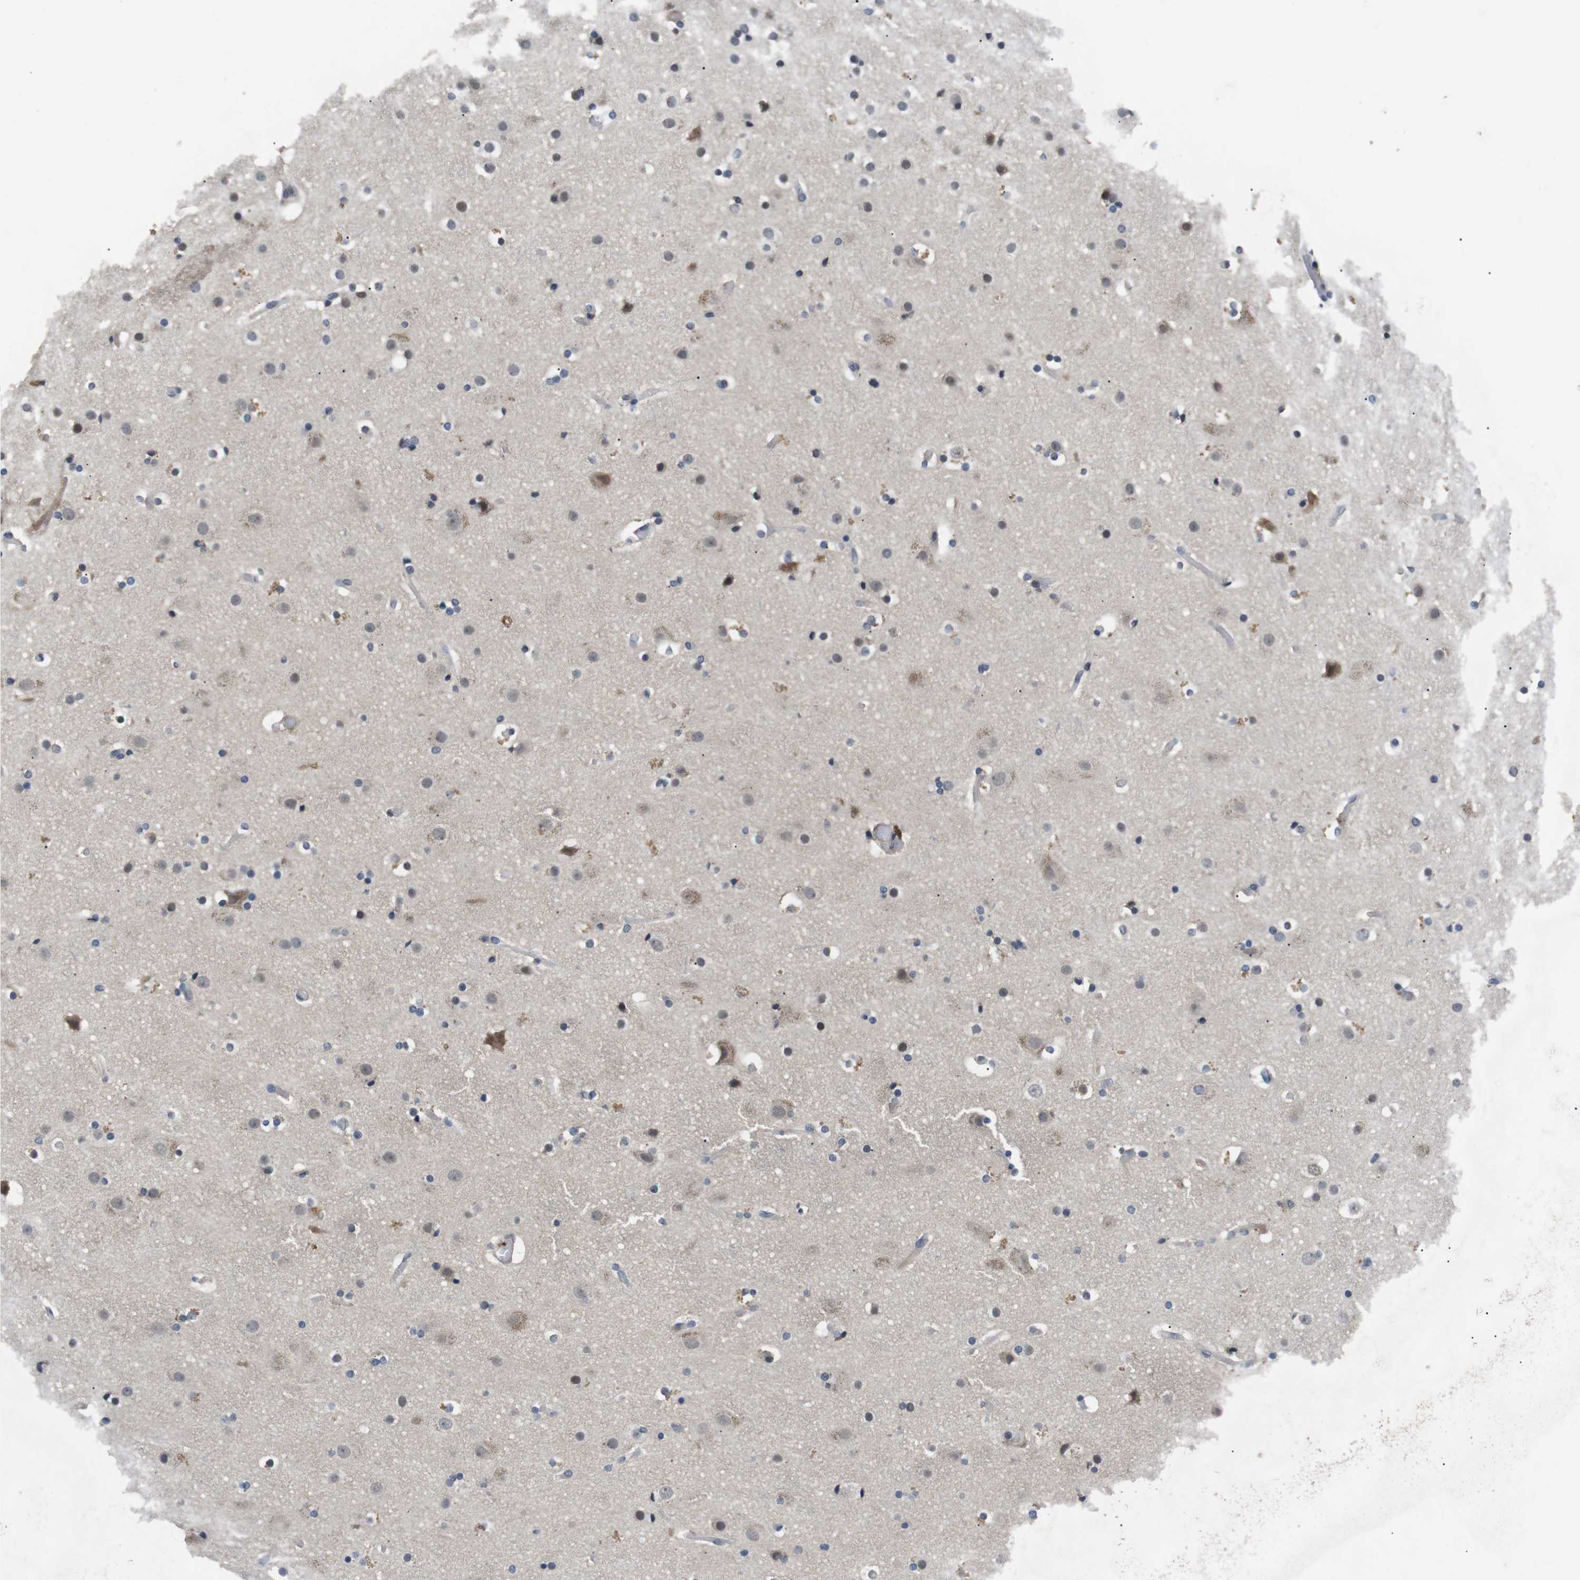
{"staining": {"intensity": "negative", "quantity": "none", "location": "none"}, "tissue": "cerebral cortex", "cell_type": "Endothelial cells", "image_type": "normal", "snomed": [{"axis": "morphology", "description": "Normal tissue, NOS"}, {"axis": "topography", "description": "Cerebral cortex"}], "caption": "Immunohistochemistry (IHC) of normal human cerebral cortex exhibits no expression in endothelial cells.", "gene": "ADGRL3", "patient": {"sex": "male", "age": 57}}